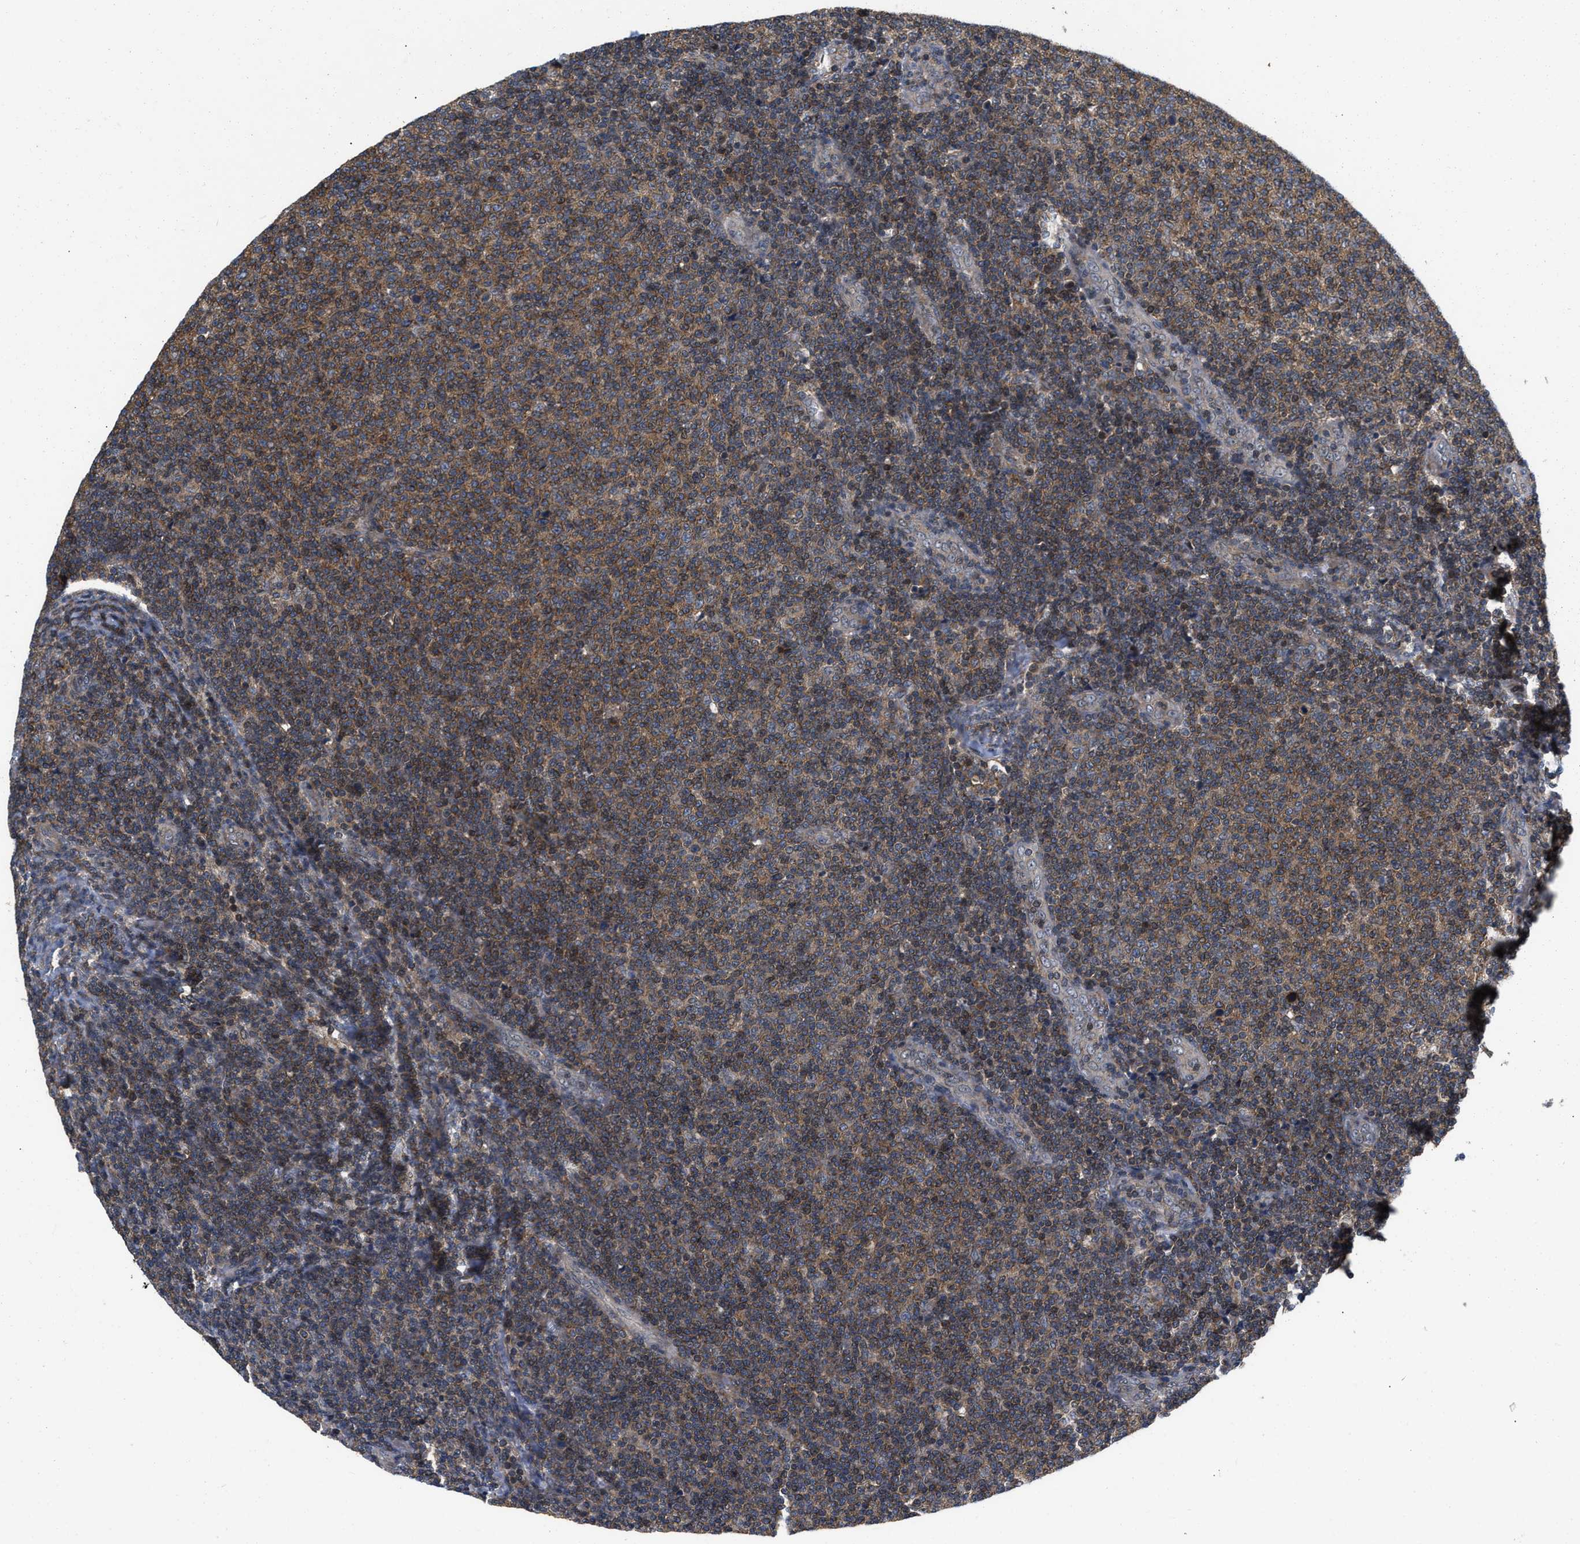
{"staining": {"intensity": "weak", "quantity": "25%-75%", "location": "cytoplasmic/membranous"}, "tissue": "lymphoma", "cell_type": "Tumor cells", "image_type": "cancer", "snomed": [{"axis": "morphology", "description": "Malignant lymphoma, non-Hodgkin's type, Low grade"}, {"axis": "topography", "description": "Lymph node"}], "caption": "This micrograph reveals IHC staining of lymphoma, with low weak cytoplasmic/membranous staining in about 25%-75% of tumor cells.", "gene": "PRDM14", "patient": {"sex": "male", "age": 66}}